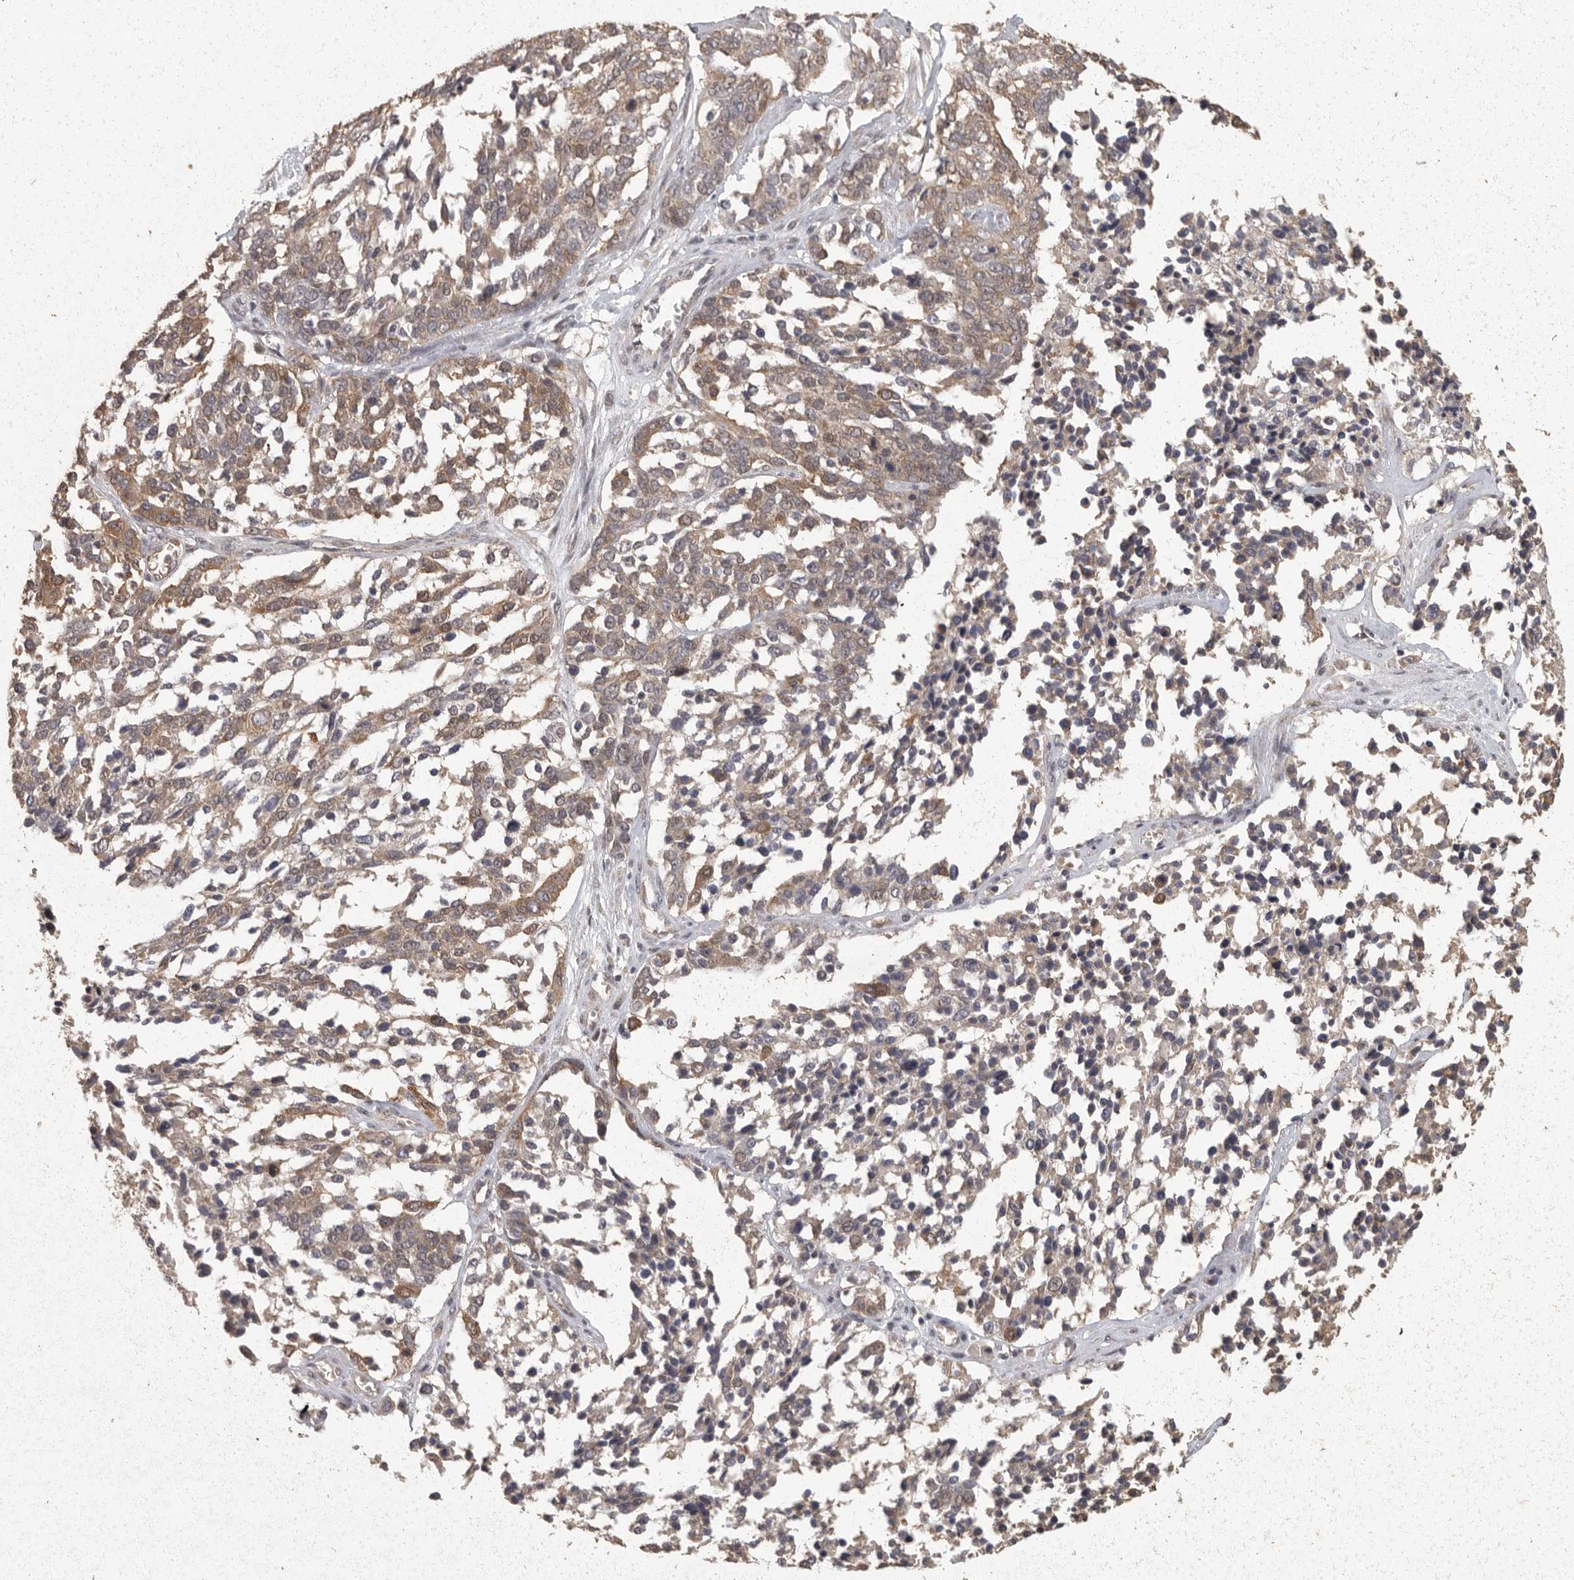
{"staining": {"intensity": "moderate", "quantity": ">75%", "location": "cytoplasmic/membranous"}, "tissue": "ovarian cancer", "cell_type": "Tumor cells", "image_type": "cancer", "snomed": [{"axis": "morphology", "description": "Cystadenocarcinoma, serous, NOS"}, {"axis": "topography", "description": "Ovary"}], "caption": "This is an image of IHC staining of ovarian cancer, which shows moderate expression in the cytoplasmic/membranous of tumor cells.", "gene": "BAIAP2", "patient": {"sex": "female", "age": 44}}